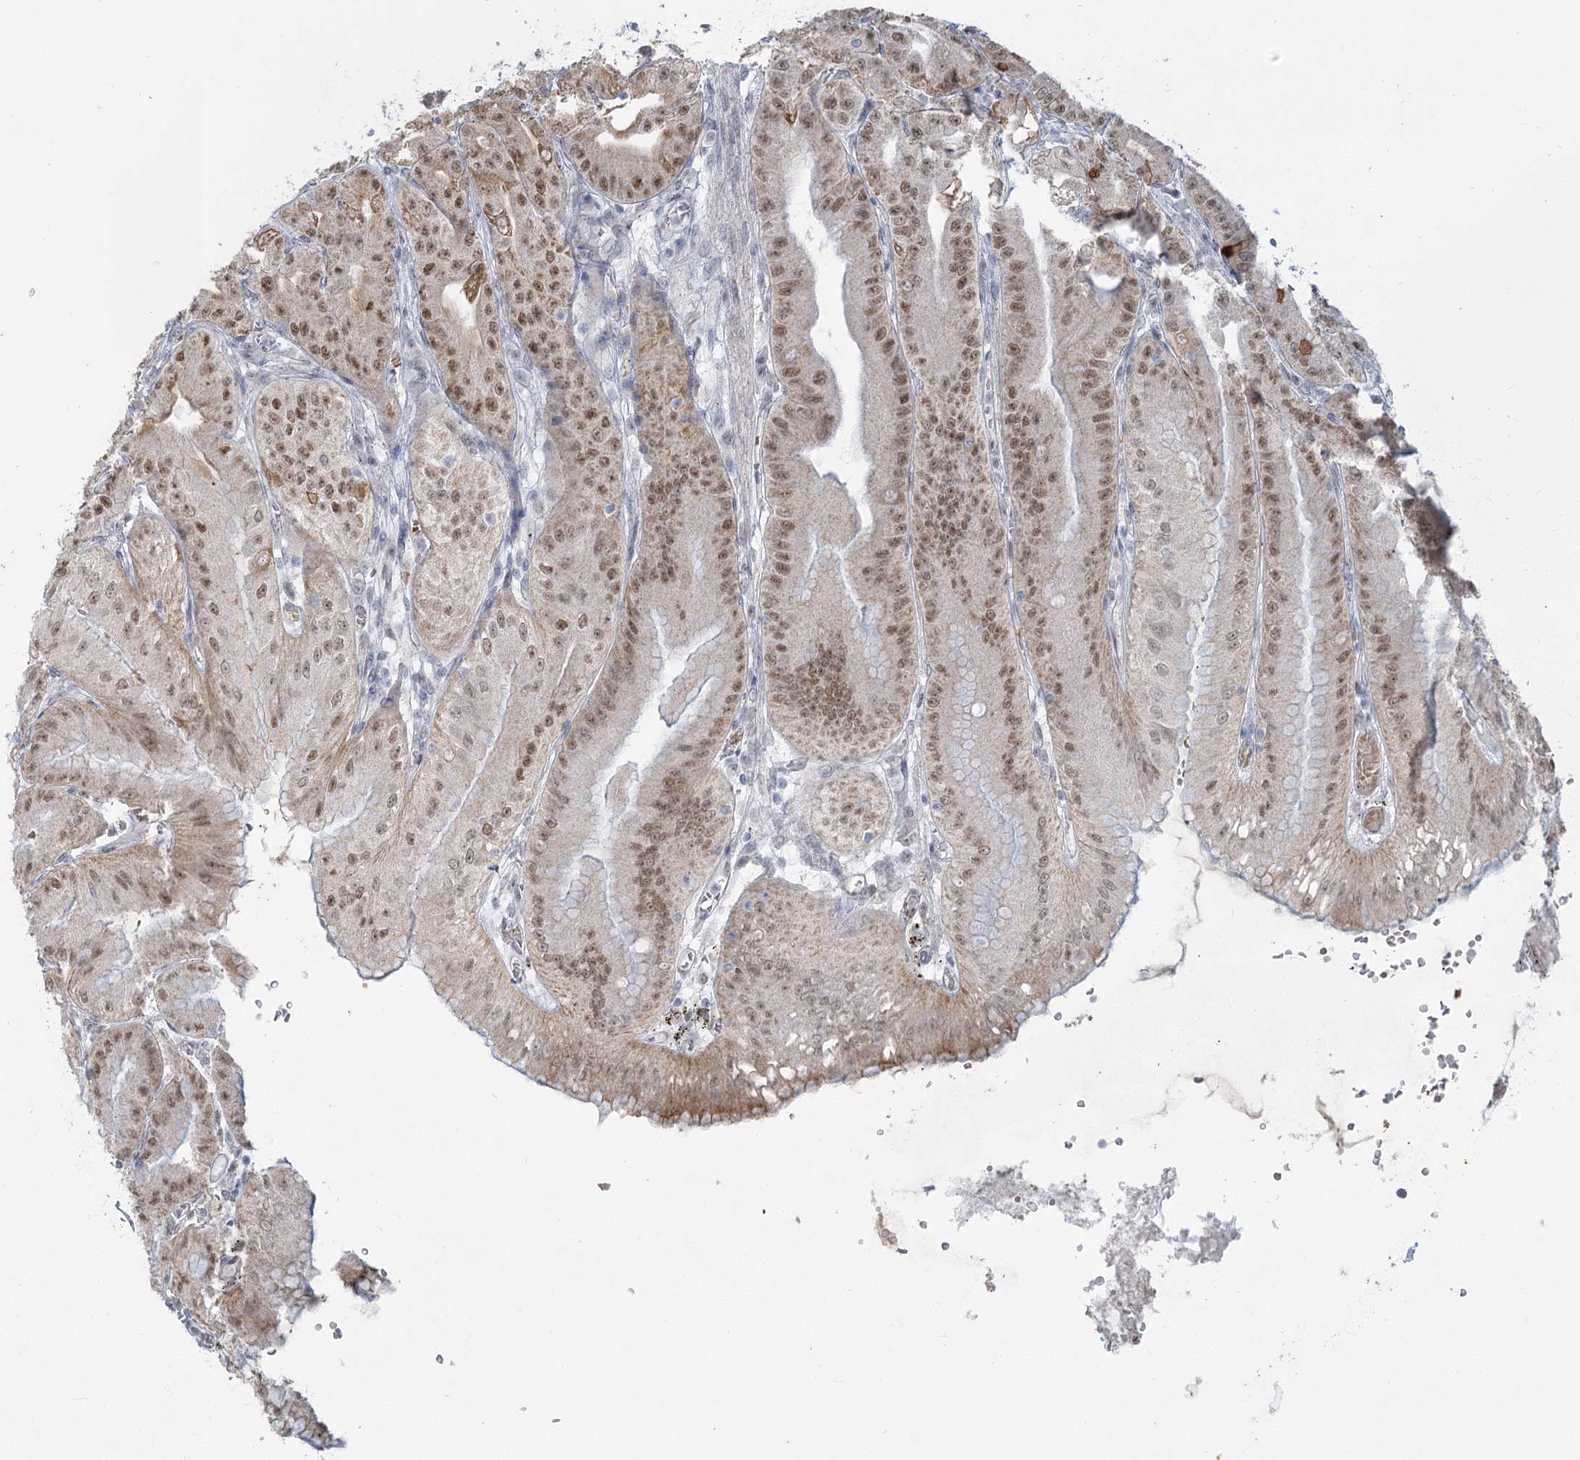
{"staining": {"intensity": "moderate", "quantity": ">75%", "location": "cytoplasmic/membranous,nuclear"}, "tissue": "stomach", "cell_type": "Glandular cells", "image_type": "normal", "snomed": [{"axis": "morphology", "description": "Normal tissue, NOS"}, {"axis": "topography", "description": "Stomach, upper"}, {"axis": "topography", "description": "Stomach, lower"}], "caption": "A micrograph of human stomach stained for a protein exhibits moderate cytoplasmic/membranous,nuclear brown staining in glandular cells.", "gene": "MTG1", "patient": {"sex": "male", "age": 71}}